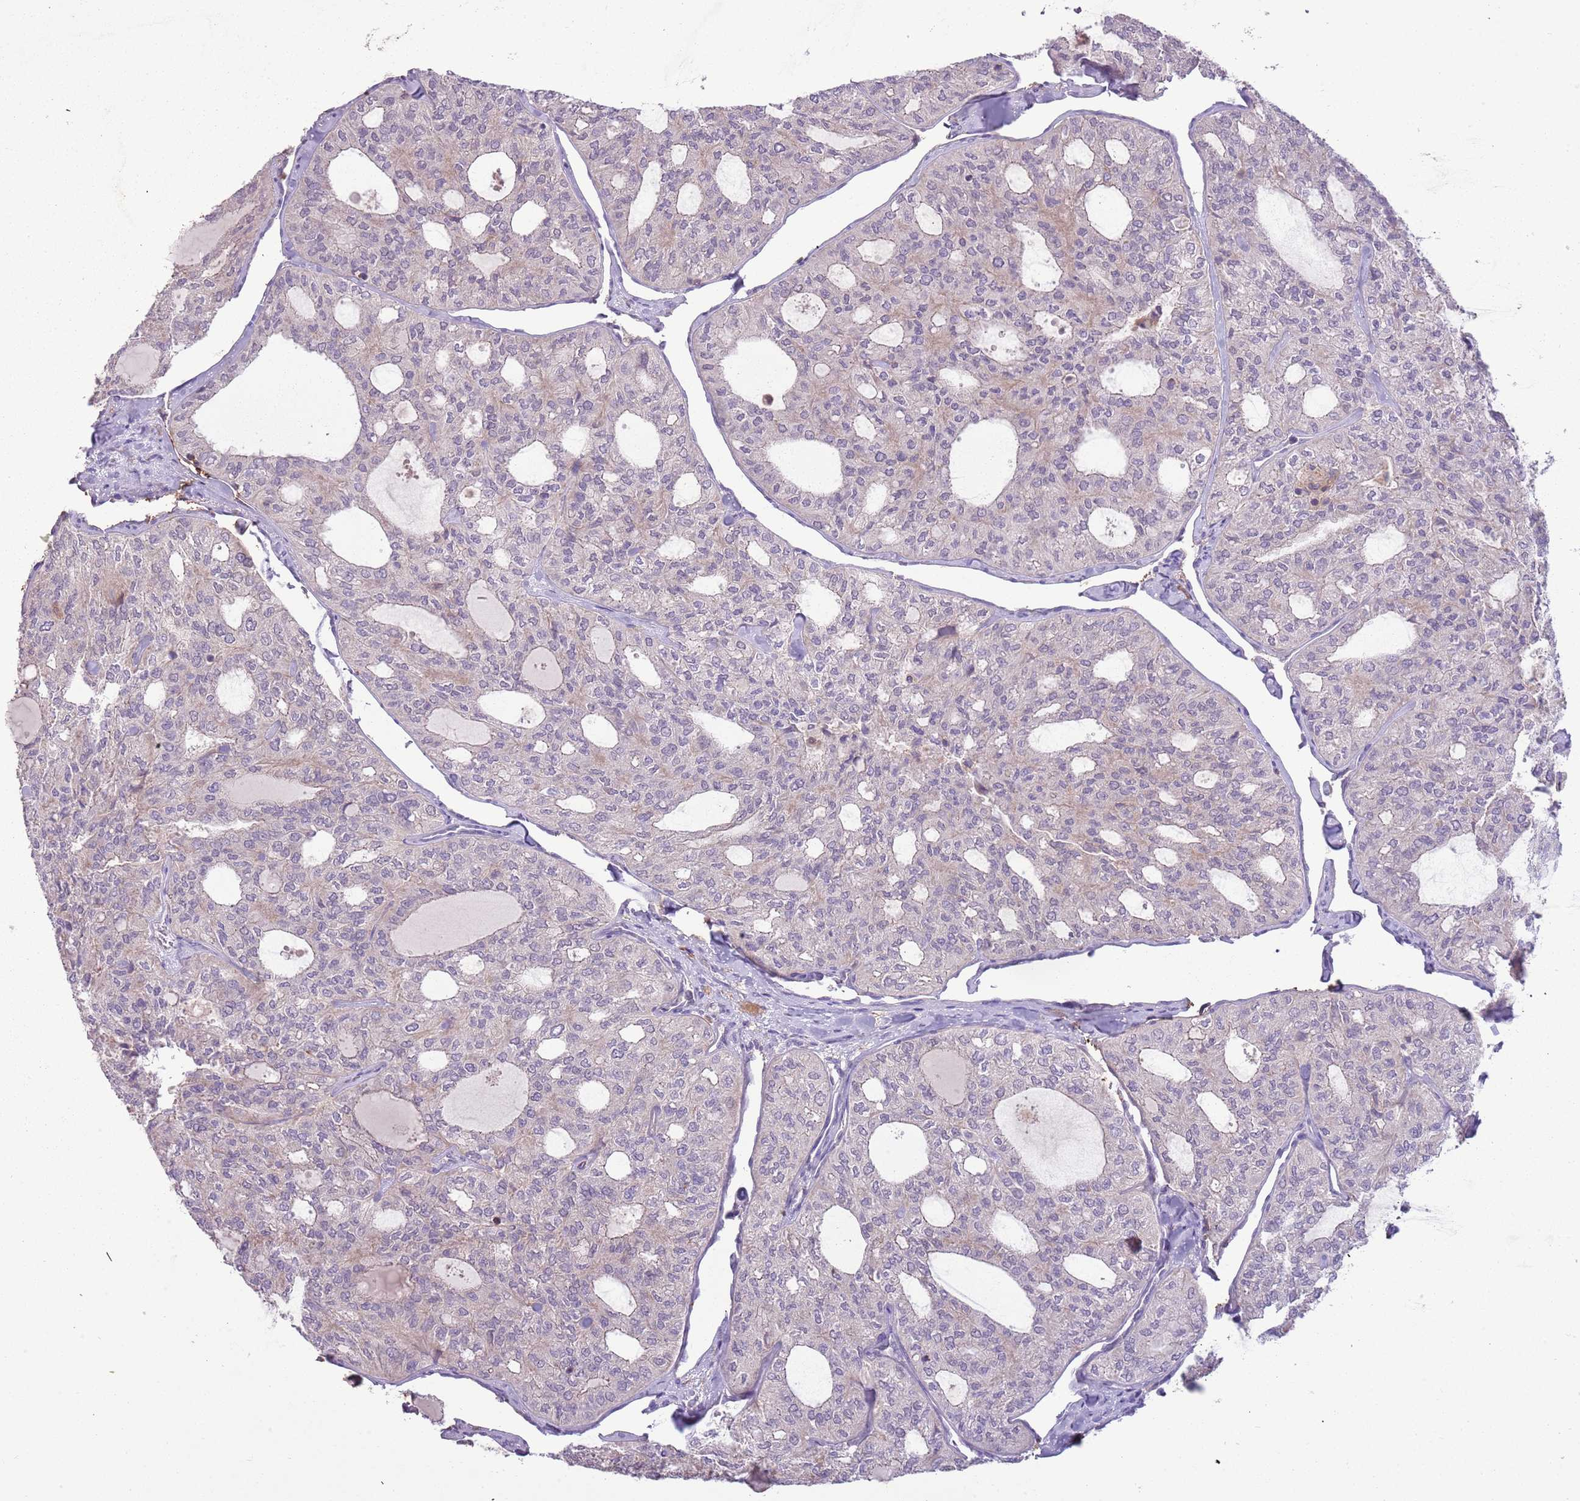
{"staining": {"intensity": "negative", "quantity": "none", "location": "none"}, "tissue": "thyroid cancer", "cell_type": "Tumor cells", "image_type": "cancer", "snomed": [{"axis": "morphology", "description": "Follicular adenoma carcinoma, NOS"}, {"axis": "topography", "description": "Thyroid gland"}], "caption": "DAB immunohistochemical staining of thyroid follicular adenoma carcinoma shows no significant expression in tumor cells.", "gene": "FECH", "patient": {"sex": "male", "age": 75}}